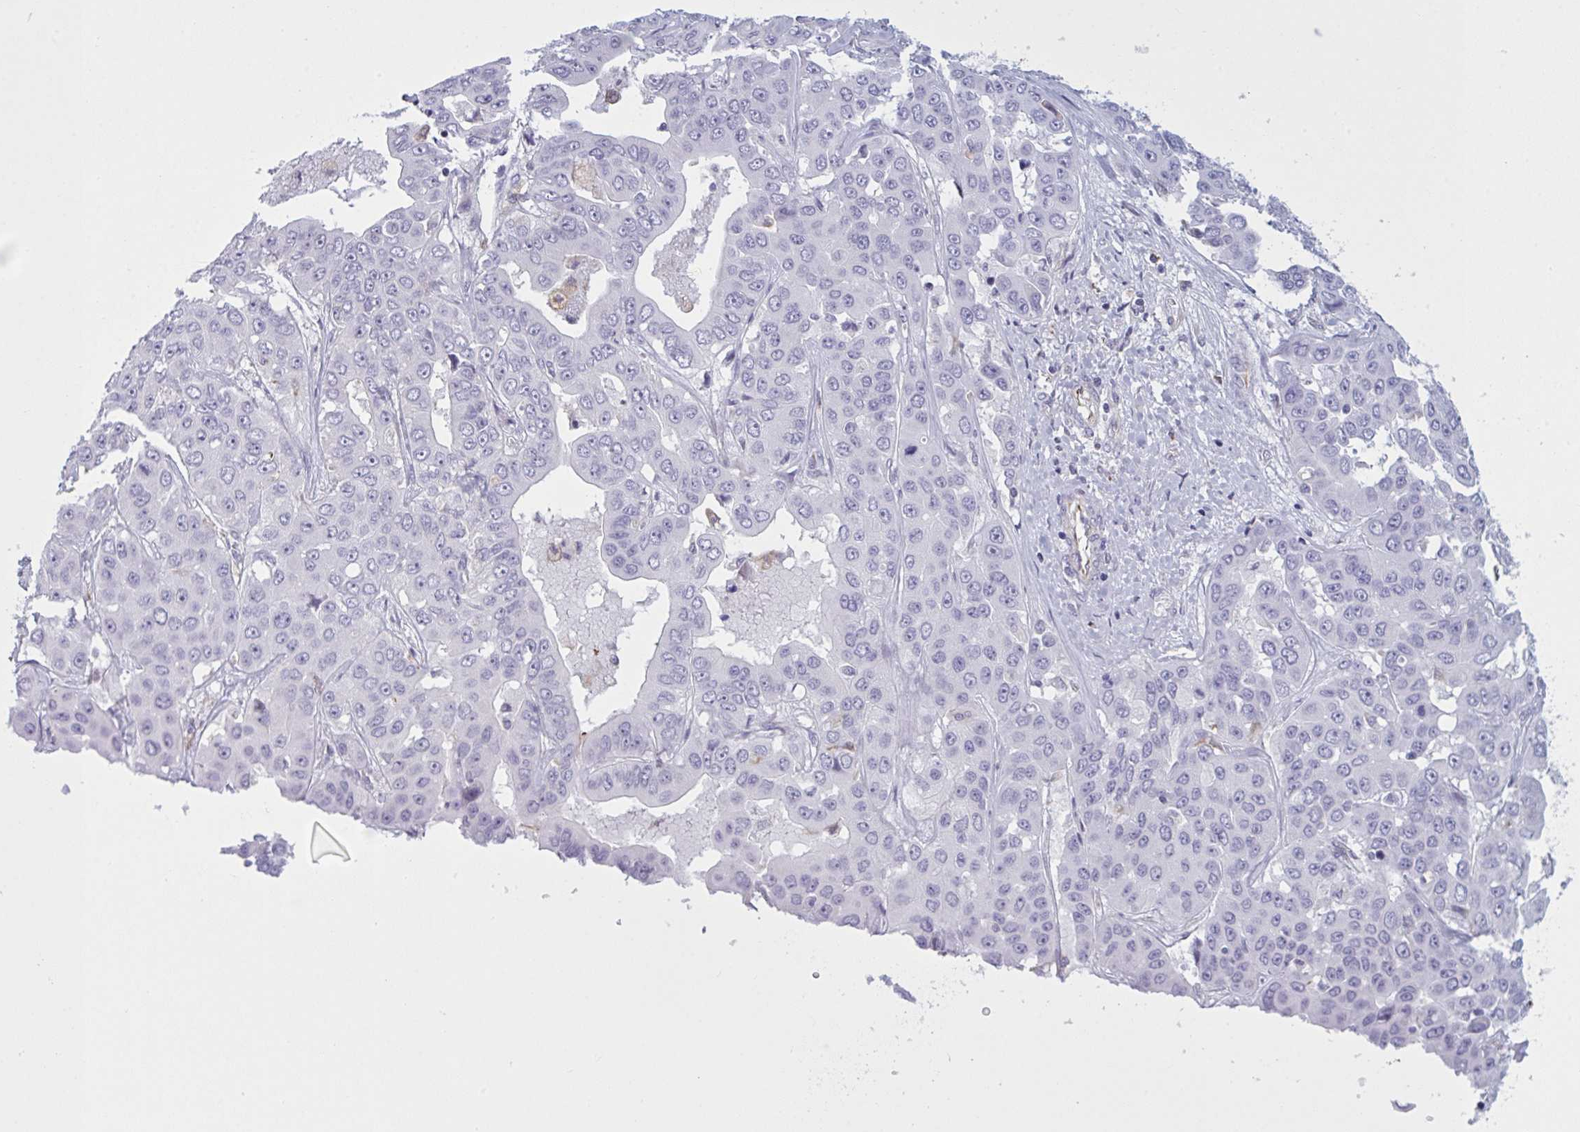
{"staining": {"intensity": "negative", "quantity": "none", "location": "none"}, "tissue": "liver cancer", "cell_type": "Tumor cells", "image_type": "cancer", "snomed": [{"axis": "morphology", "description": "Cholangiocarcinoma"}, {"axis": "topography", "description": "Liver"}], "caption": "The image shows no significant positivity in tumor cells of liver cholangiocarcinoma.", "gene": "OR1L3", "patient": {"sex": "female", "age": 52}}